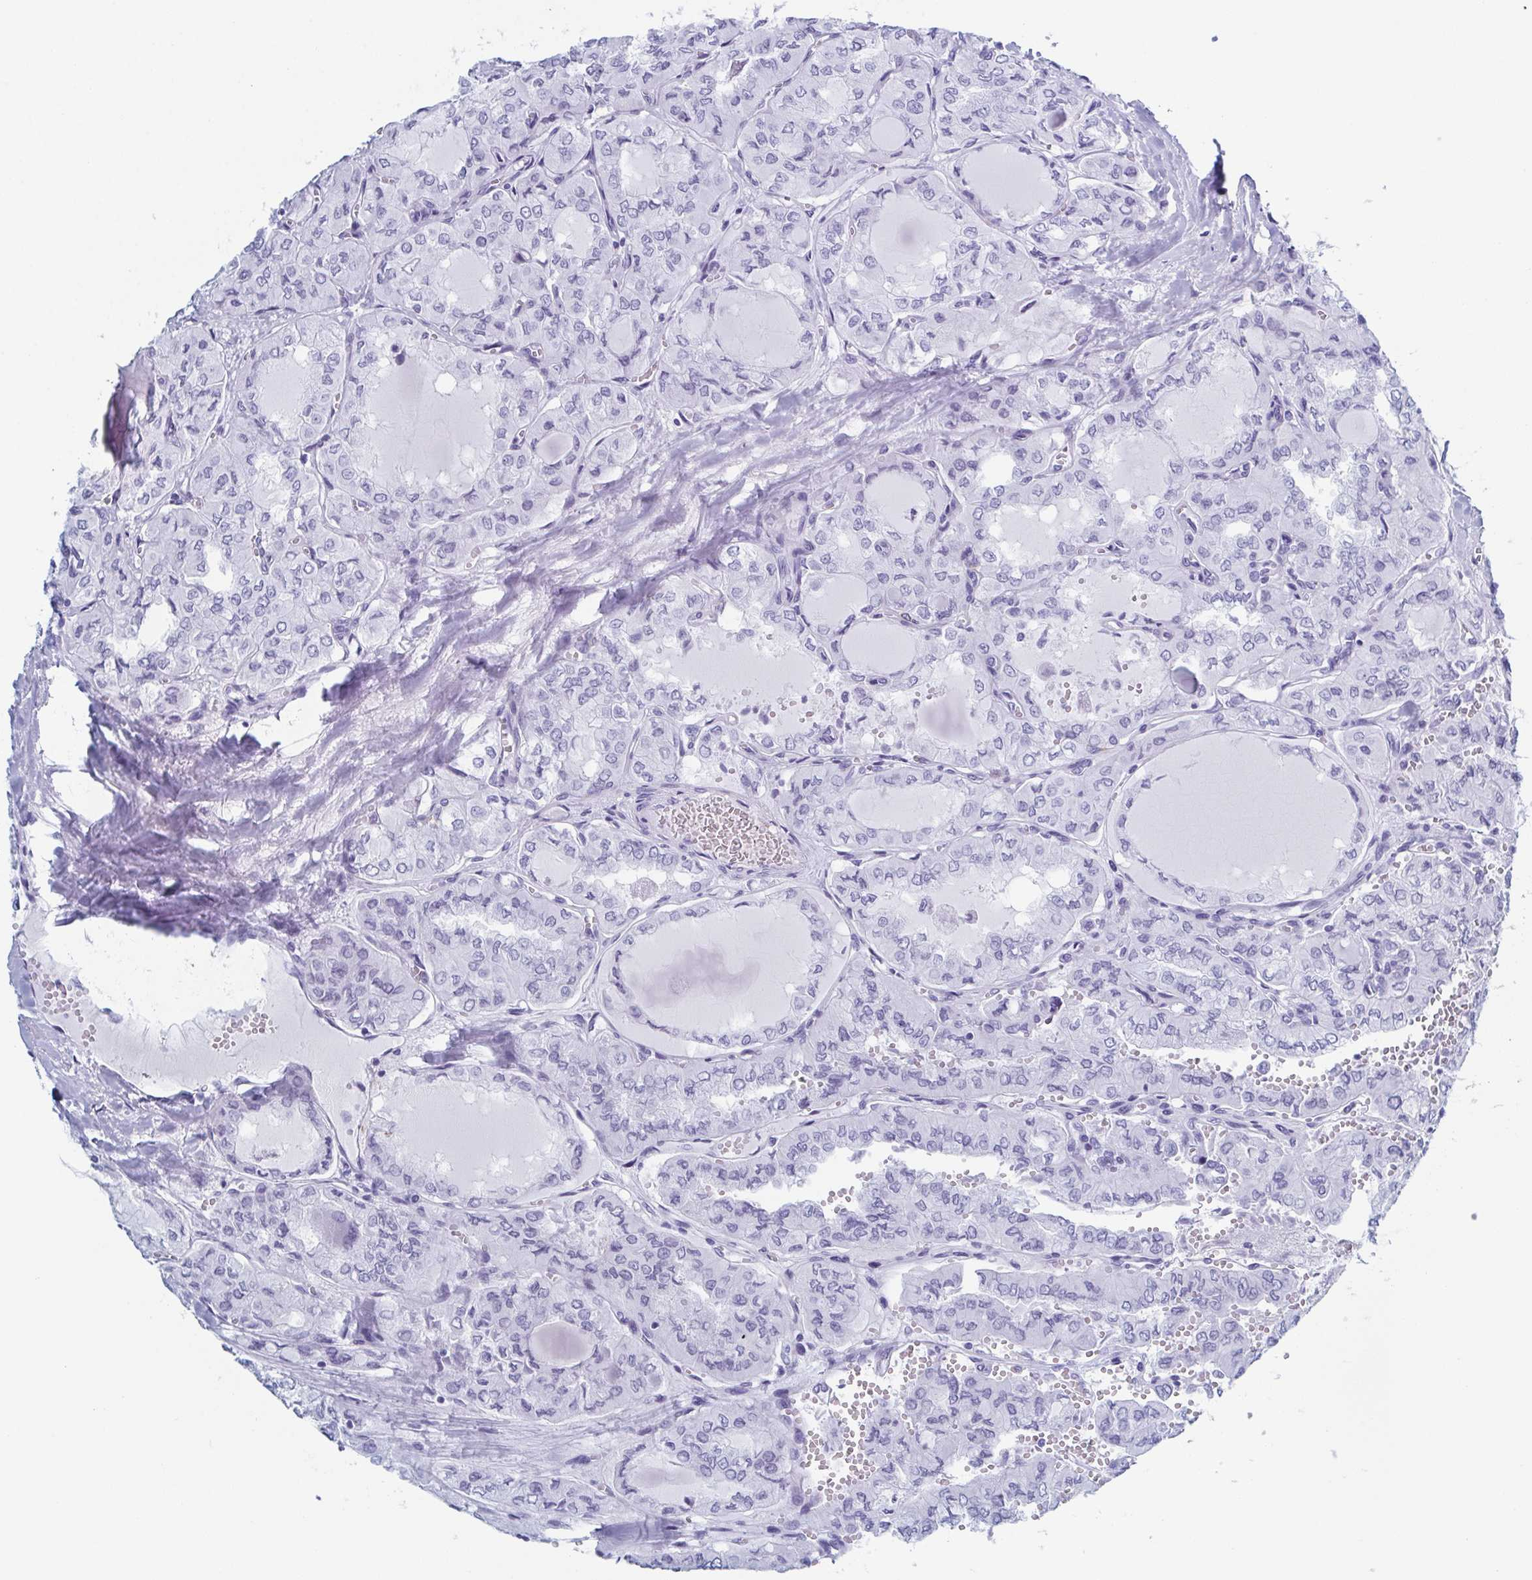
{"staining": {"intensity": "negative", "quantity": "none", "location": "none"}, "tissue": "thyroid cancer", "cell_type": "Tumor cells", "image_type": "cancer", "snomed": [{"axis": "morphology", "description": "Papillary adenocarcinoma, NOS"}, {"axis": "topography", "description": "Thyroid gland"}], "caption": "Thyroid cancer (papillary adenocarcinoma) was stained to show a protein in brown. There is no significant positivity in tumor cells.", "gene": "ZFP64", "patient": {"sex": "male", "age": 20}}